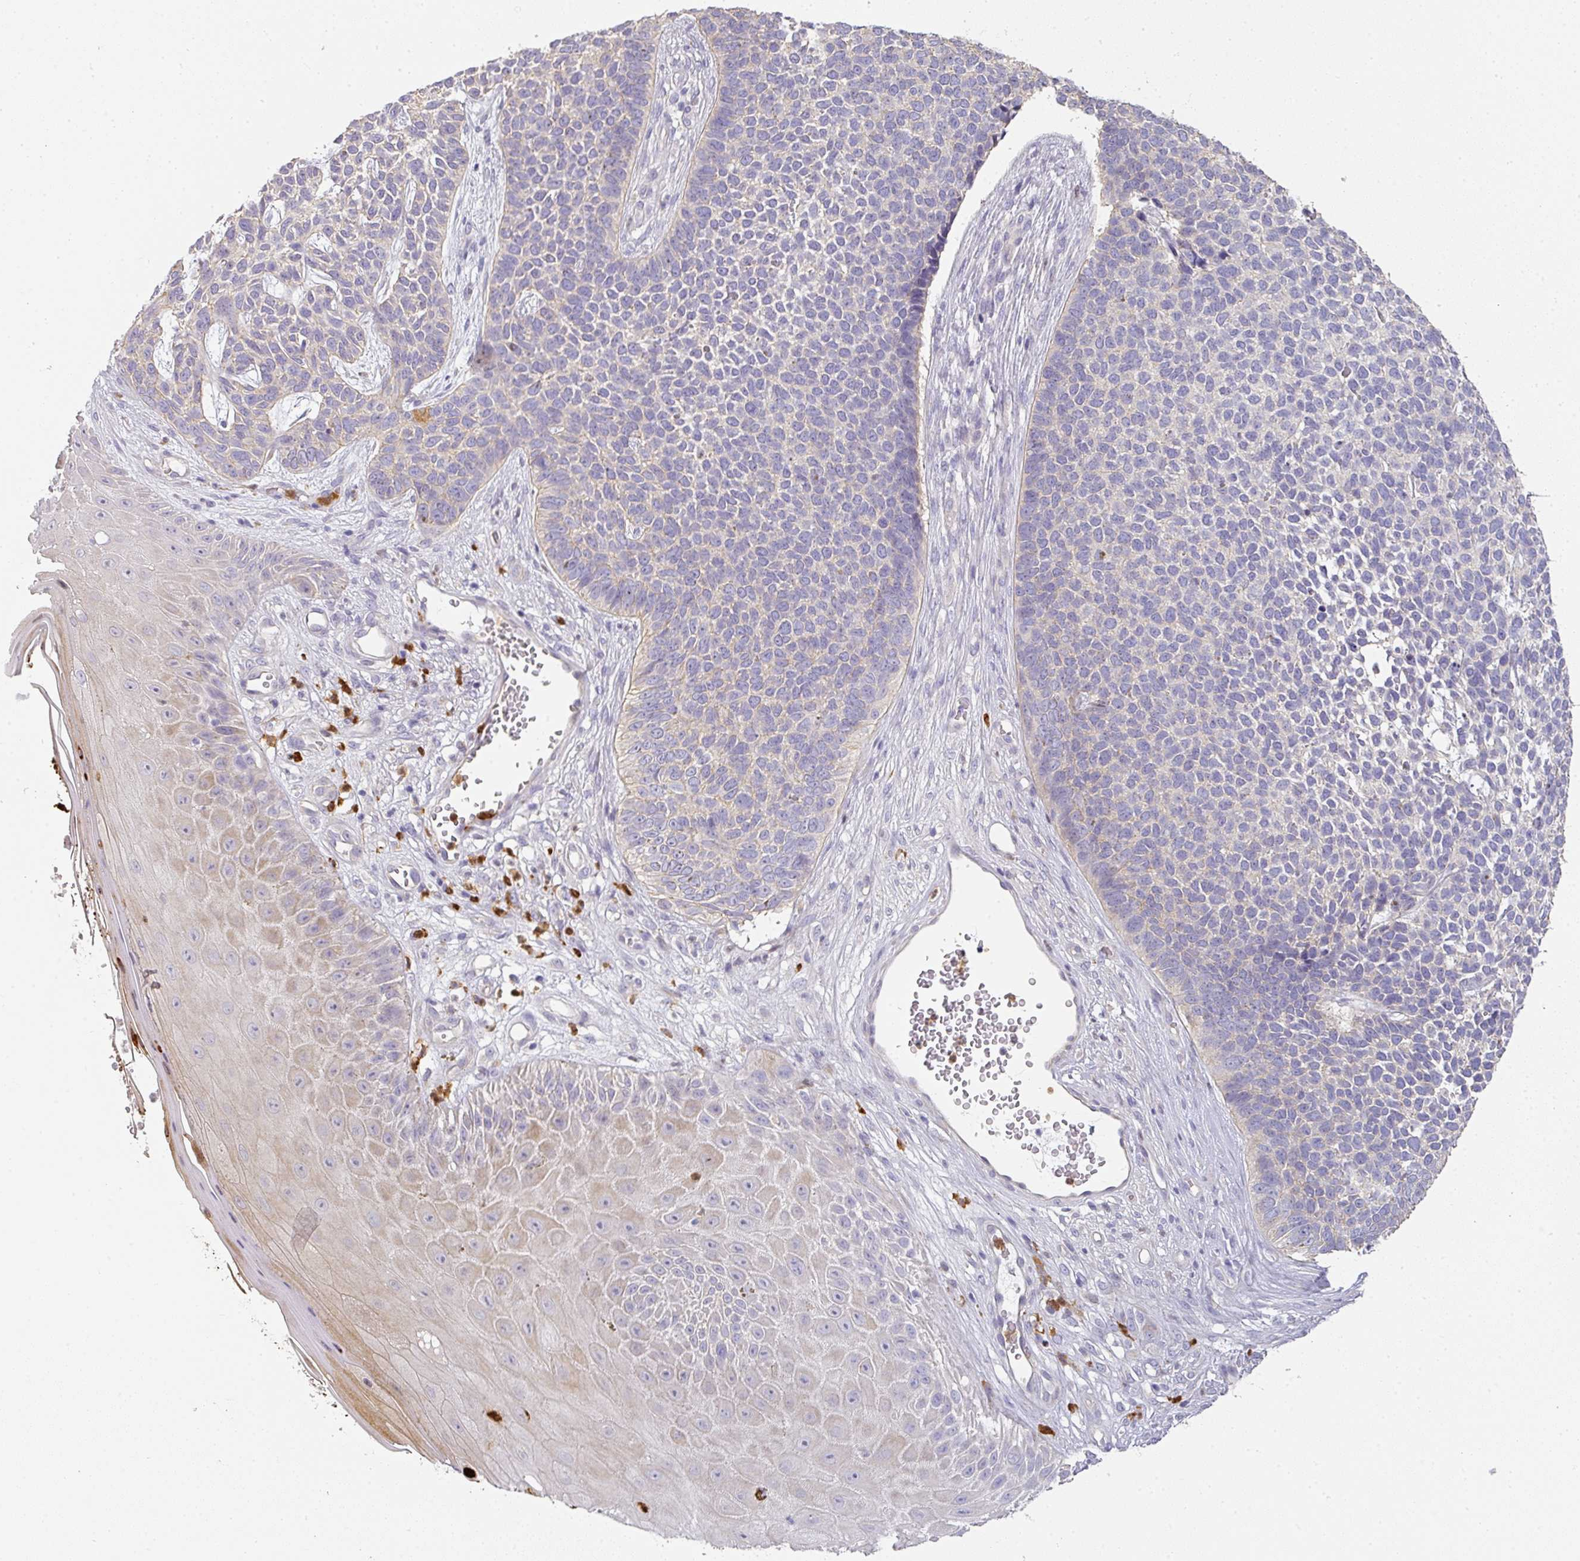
{"staining": {"intensity": "negative", "quantity": "none", "location": "none"}, "tissue": "skin cancer", "cell_type": "Tumor cells", "image_type": "cancer", "snomed": [{"axis": "morphology", "description": "Basal cell carcinoma"}, {"axis": "topography", "description": "Skin"}], "caption": "High power microscopy image of an IHC histopathology image of skin cancer (basal cell carcinoma), revealing no significant expression in tumor cells.", "gene": "HHEX", "patient": {"sex": "female", "age": 84}}